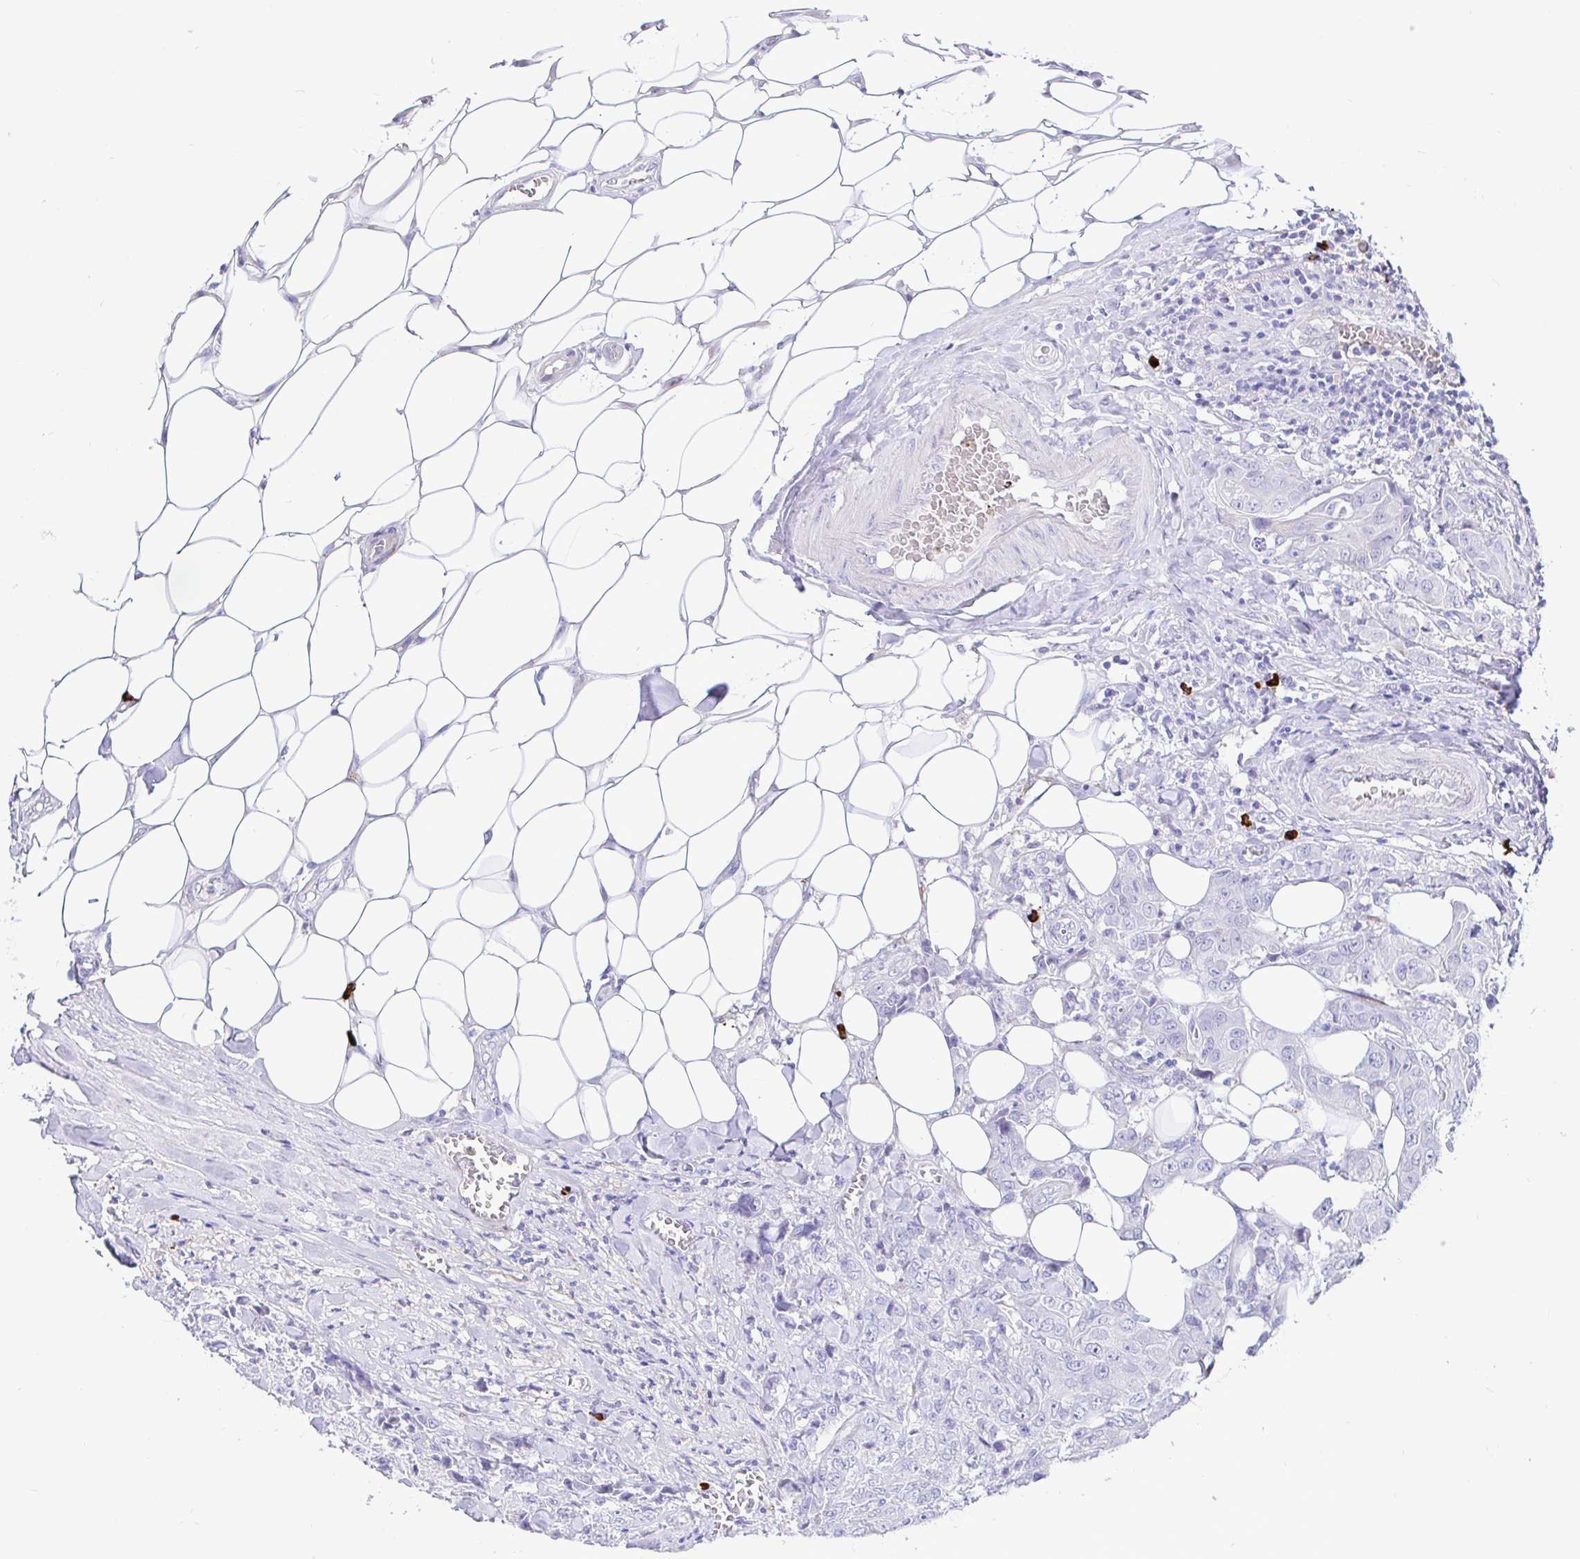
{"staining": {"intensity": "negative", "quantity": "none", "location": "none"}, "tissue": "breast cancer", "cell_type": "Tumor cells", "image_type": "cancer", "snomed": [{"axis": "morphology", "description": "Normal tissue, NOS"}, {"axis": "morphology", "description": "Duct carcinoma"}, {"axis": "topography", "description": "Breast"}], "caption": "Immunohistochemical staining of human breast cancer demonstrates no significant expression in tumor cells. Nuclei are stained in blue.", "gene": "CCDC62", "patient": {"sex": "female", "age": 43}}